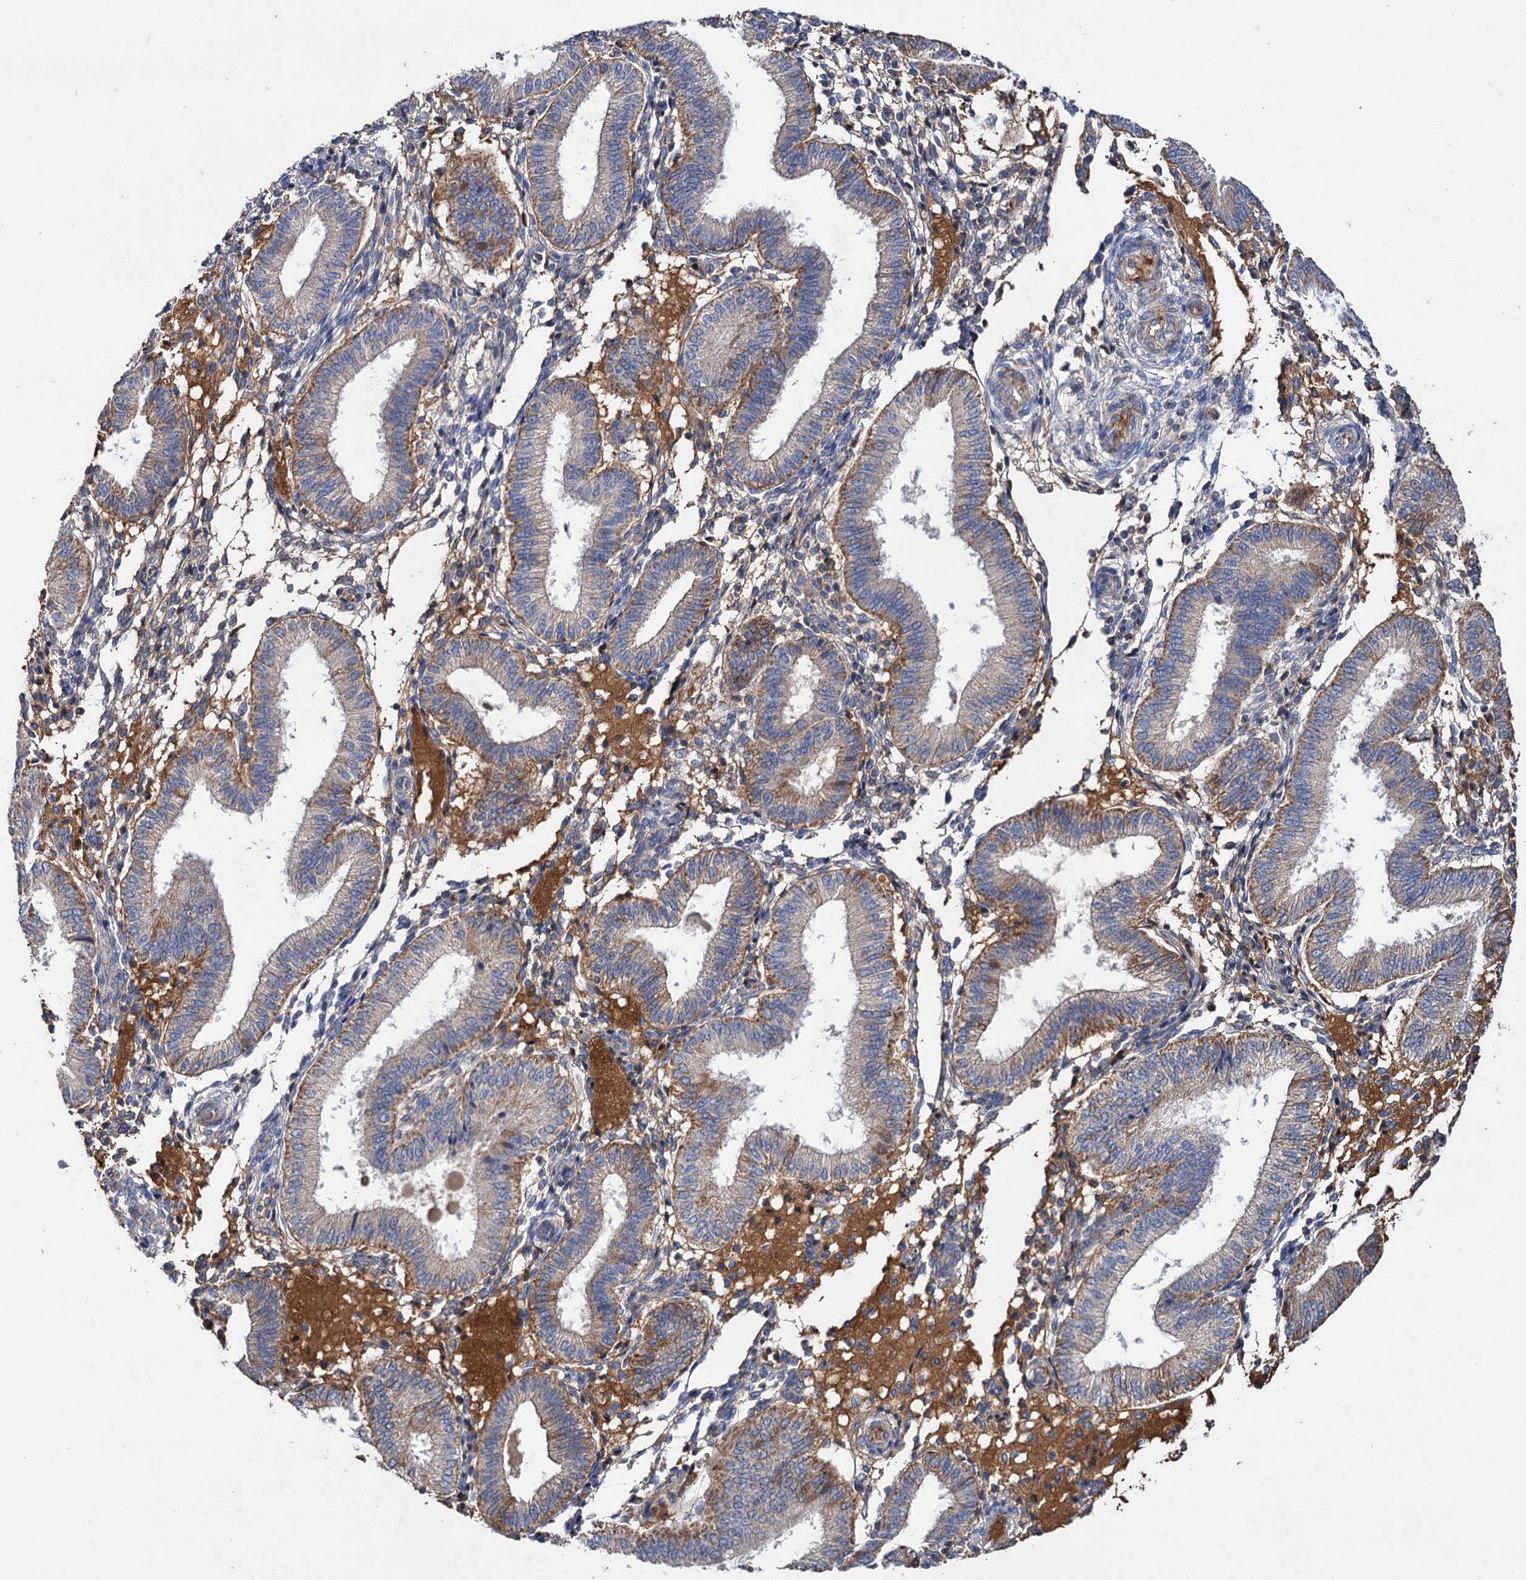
{"staining": {"intensity": "negative", "quantity": "none", "location": "none"}, "tissue": "endometrium", "cell_type": "Cells in endometrial stroma", "image_type": "normal", "snomed": [{"axis": "morphology", "description": "Normal tissue, NOS"}, {"axis": "topography", "description": "Endometrium"}], "caption": "A high-resolution histopathology image shows immunohistochemistry staining of unremarkable endometrium, which shows no significant staining in cells in endometrial stroma.", "gene": "CLPB", "patient": {"sex": "female", "age": 39}}